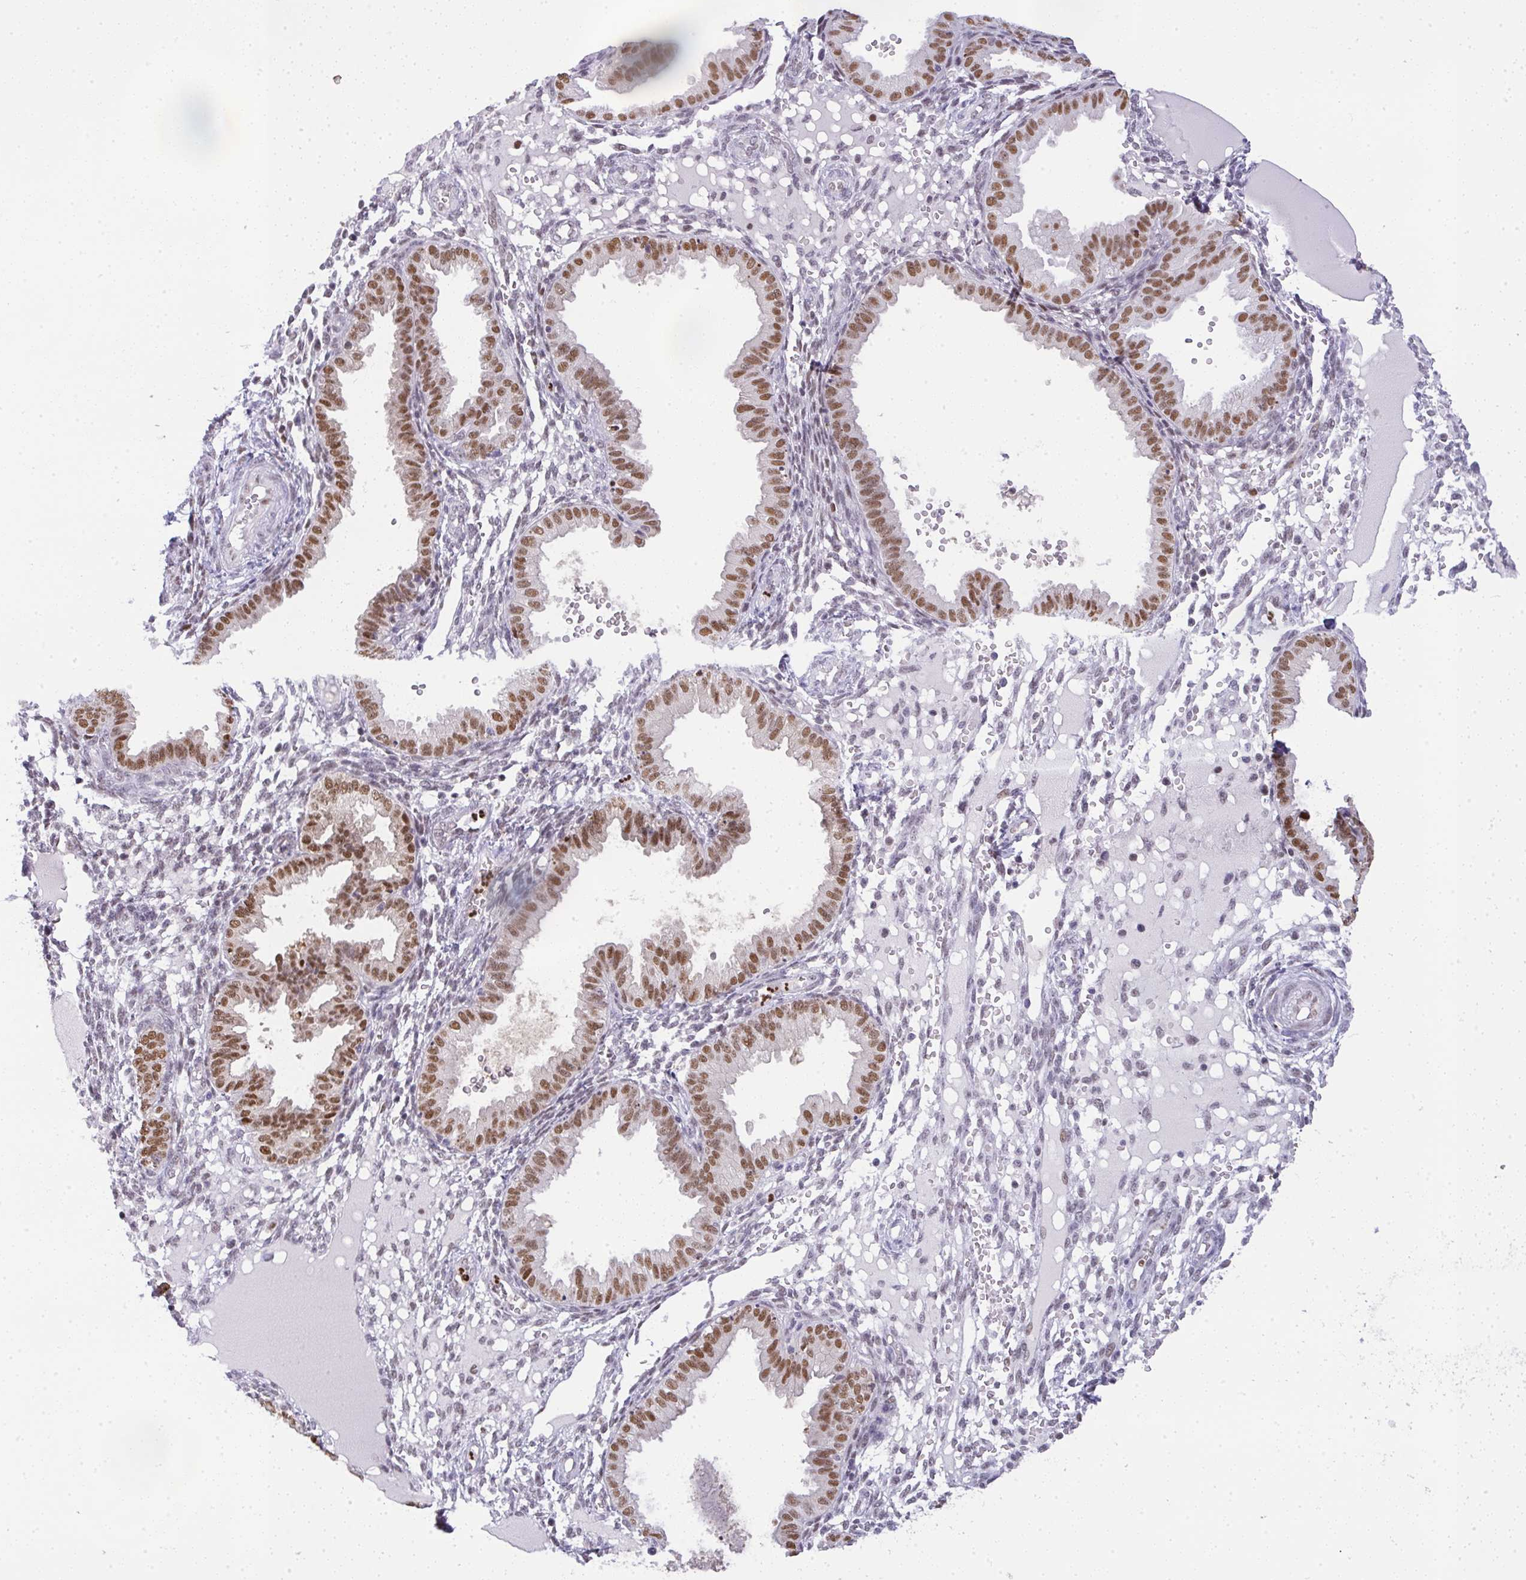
{"staining": {"intensity": "weak", "quantity": "25%-75%", "location": "nuclear"}, "tissue": "endometrium", "cell_type": "Cells in endometrial stroma", "image_type": "normal", "snomed": [{"axis": "morphology", "description": "Normal tissue, NOS"}, {"axis": "topography", "description": "Endometrium"}], "caption": "About 25%-75% of cells in endometrial stroma in unremarkable endometrium exhibit weak nuclear protein staining as visualized by brown immunohistochemical staining.", "gene": "BBX", "patient": {"sex": "female", "age": 33}}